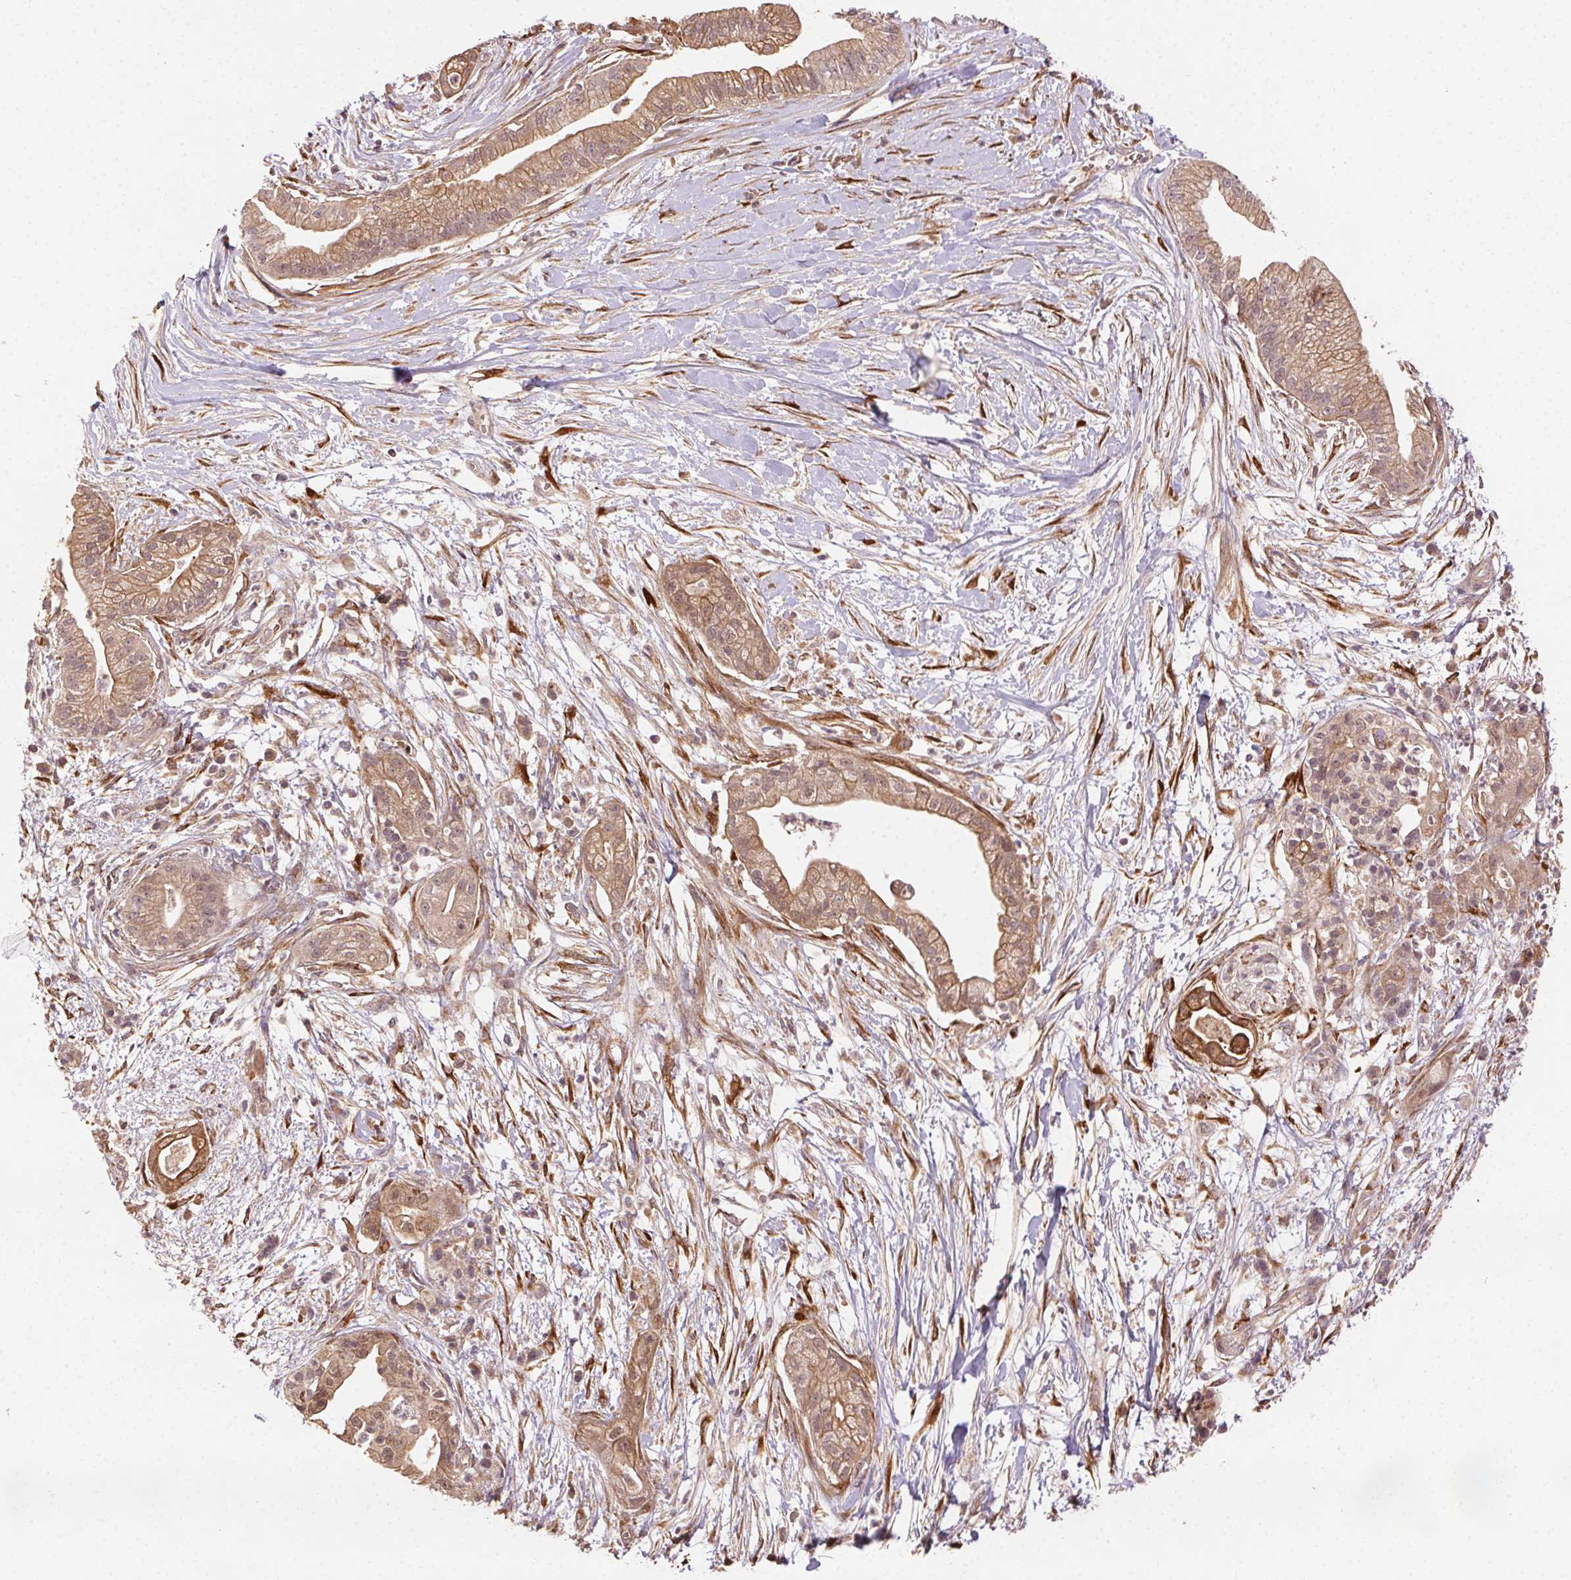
{"staining": {"intensity": "moderate", "quantity": ">75%", "location": "cytoplasmic/membranous"}, "tissue": "pancreatic cancer", "cell_type": "Tumor cells", "image_type": "cancer", "snomed": [{"axis": "morphology", "description": "Normal tissue, NOS"}, {"axis": "morphology", "description": "Adenocarcinoma, NOS"}, {"axis": "topography", "description": "Lymph node"}, {"axis": "topography", "description": "Pancreas"}], "caption": "A high-resolution photomicrograph shows immunohistochemistry (IHC) staining of pancreatic cancer, which shows moderate cytoplasmic/membranous positivity in about >75% of tumor cells. (DAB = brown stain, brightfield microscopy at high magnification).", "gene": "KLHL15", "patient": {"sex": "female", "age": 58}}